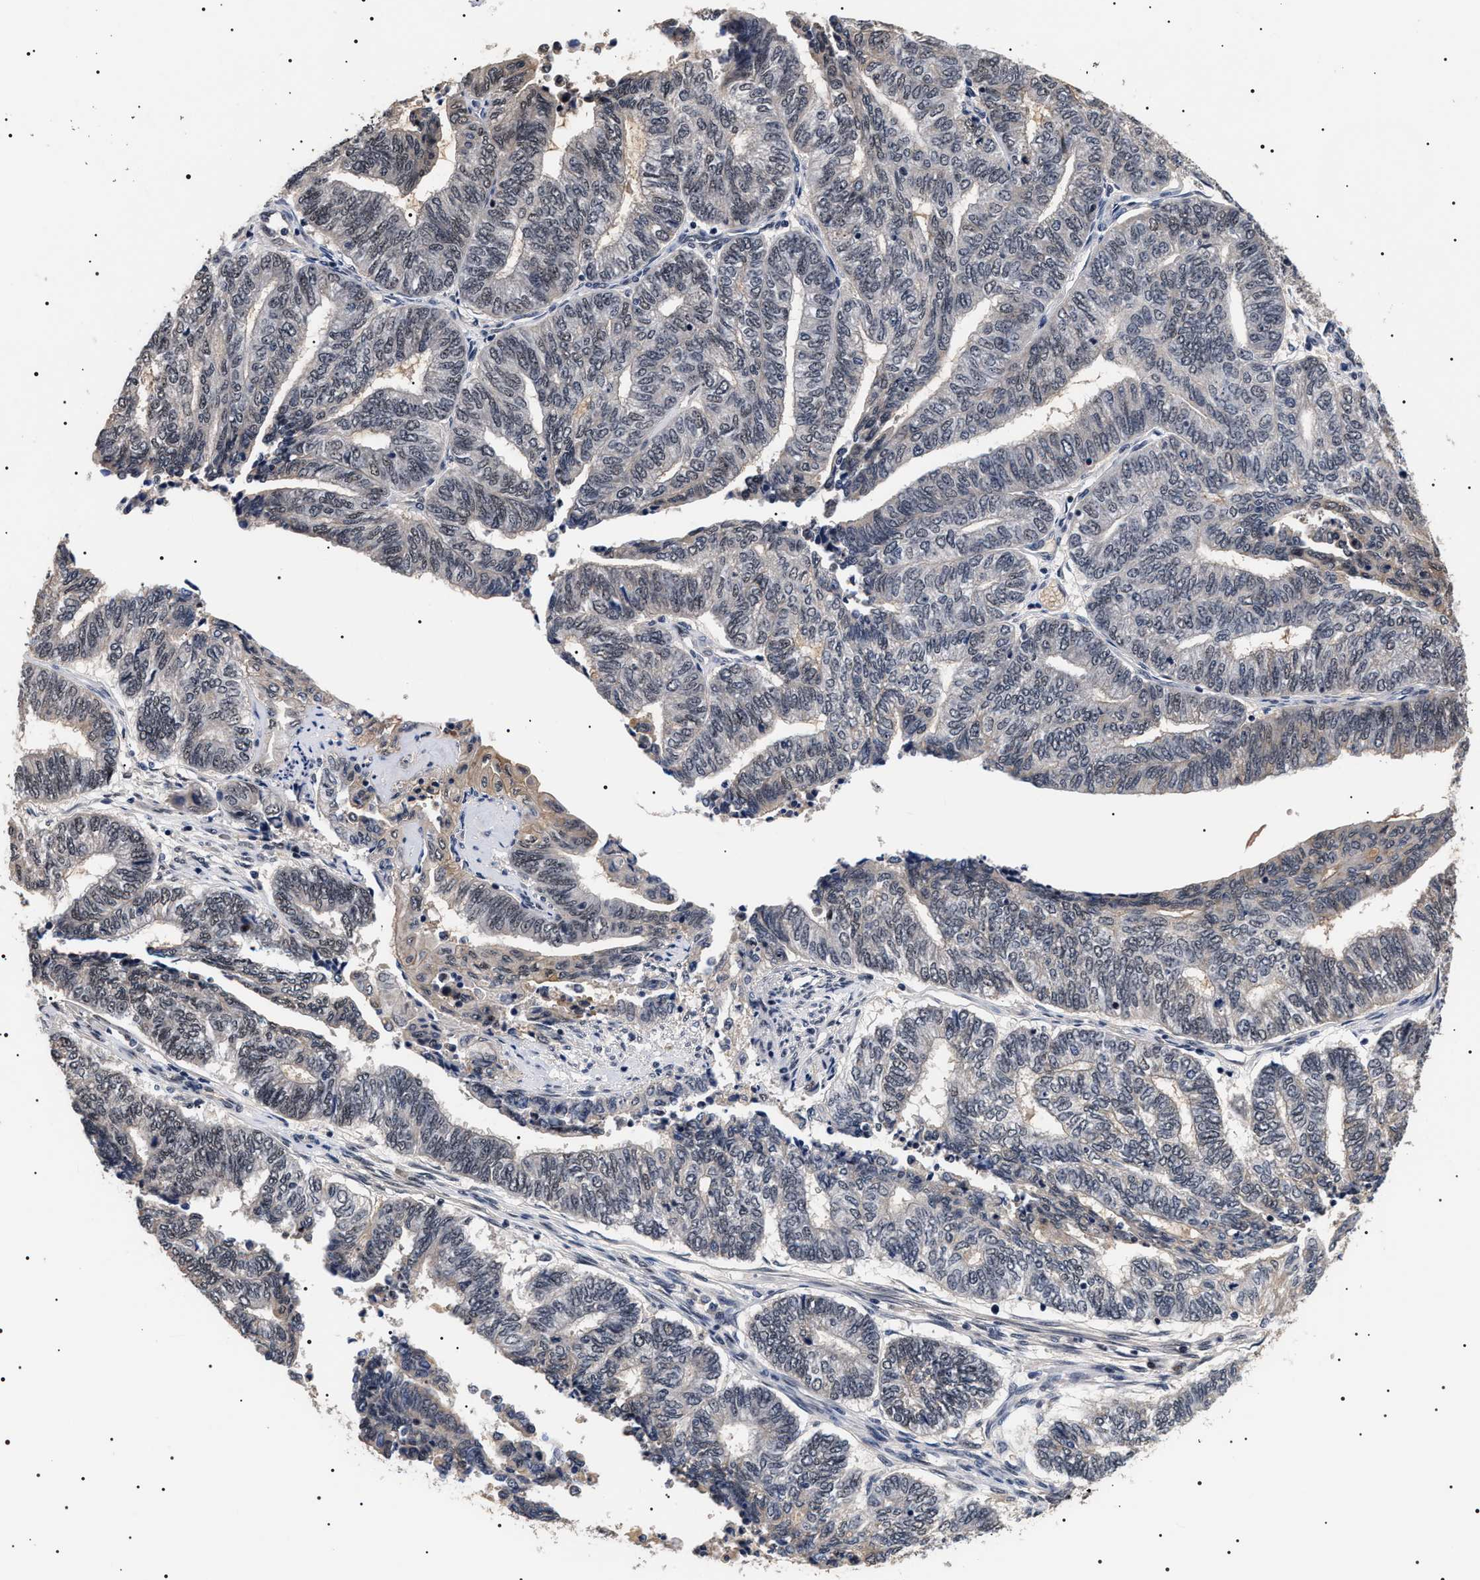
{"staining": {"intensity": "weak", "quantity": "<25%", "location": "cytoplasmic/membranous,nuclear"}, "tissue": "endometrial cancer", "cell_type": "Tumor cells", "image_type": "cancer", "snomed": [{"axis": "morphology", "description": "Adenocarcinoma, NOS"}, {"axis": "topography", "description": "Uterus"}, {"axis": "topography", "description": "Endometrium"}], "caption": "Tumor cells show no significant expression in endometrial adenocarcinoma.", "gene": "CAAP1", "patient": {"sex": "female", "age": 70}}